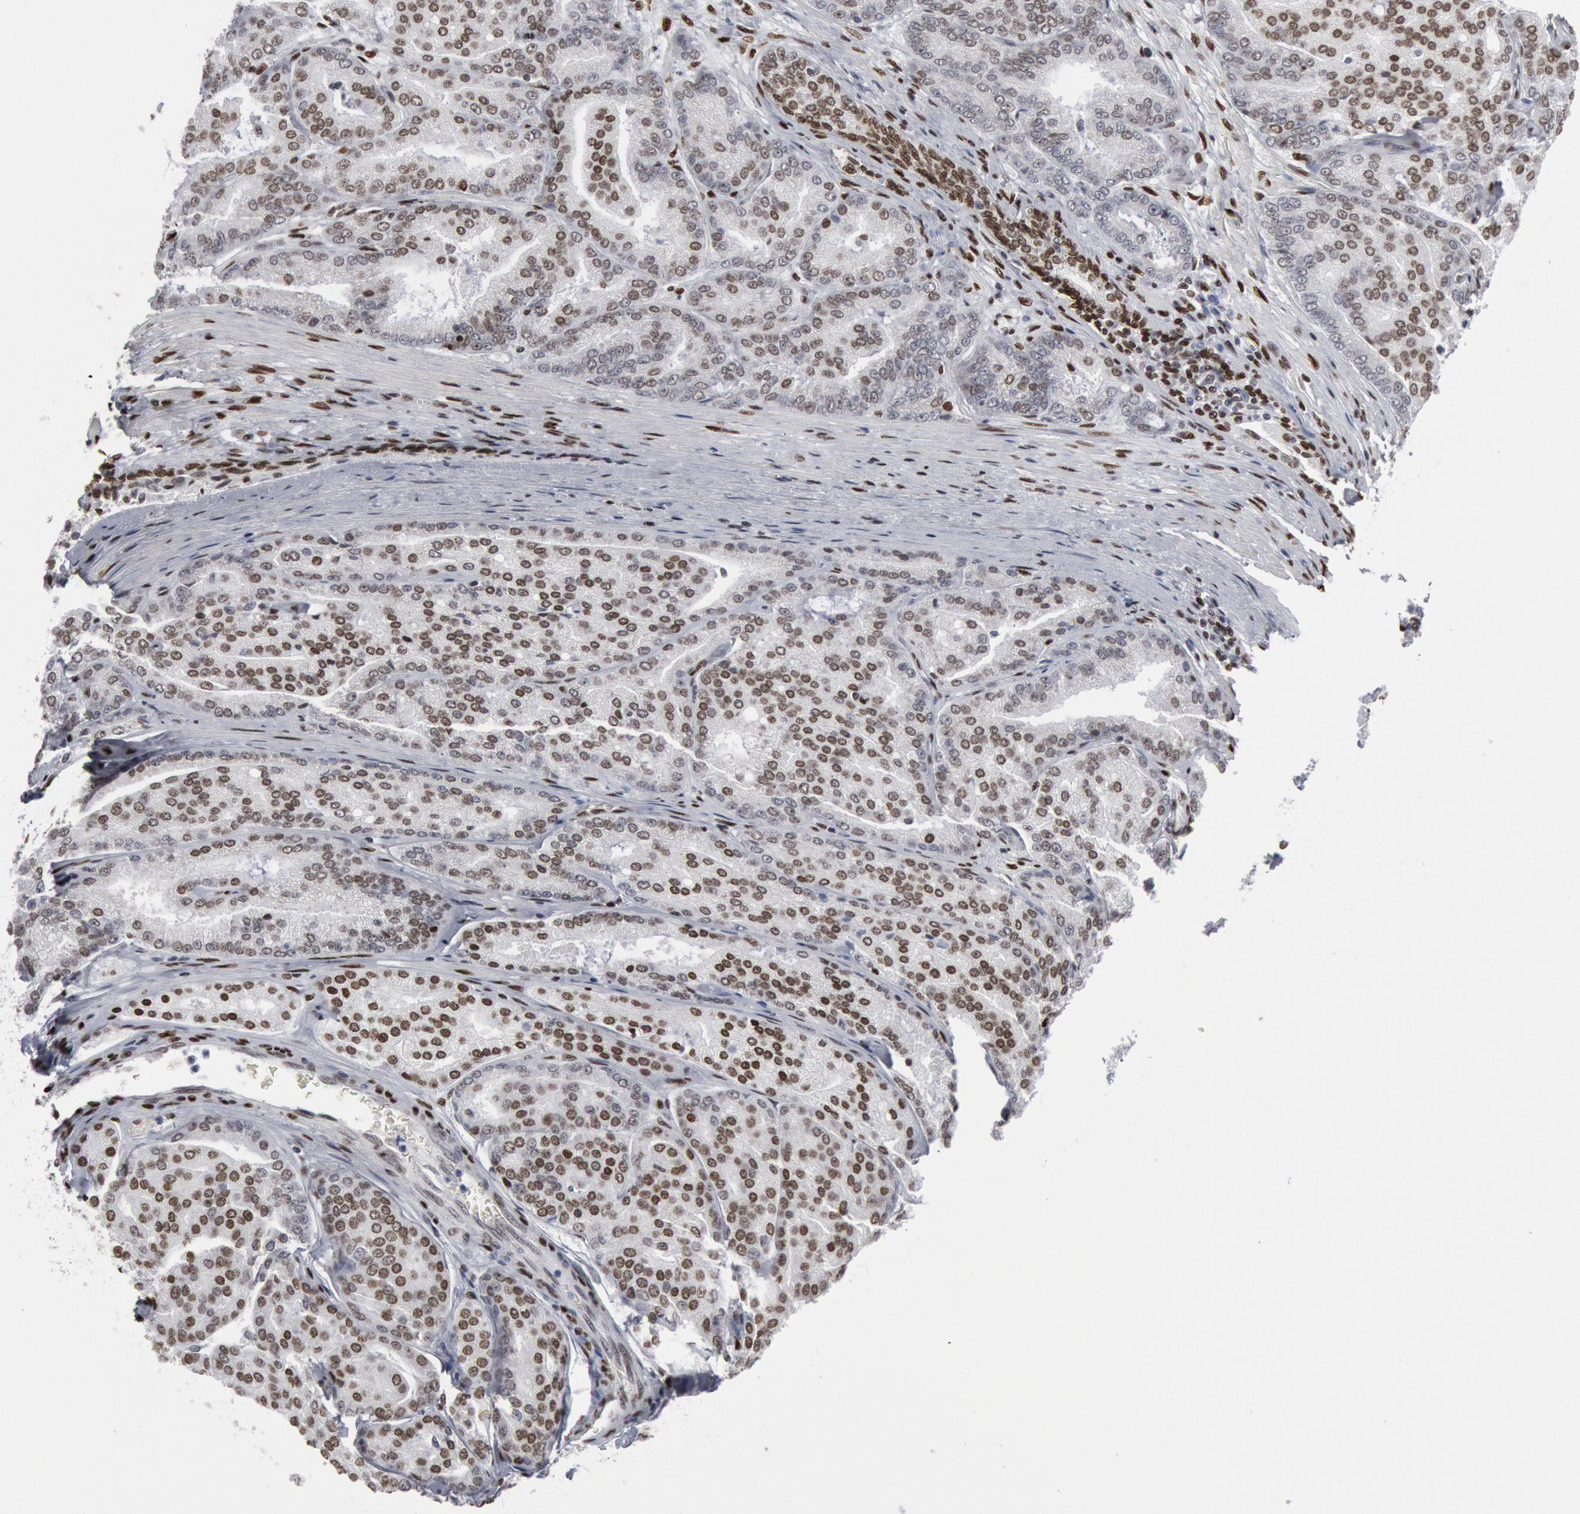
{"staining": {"intensity": "weak", "quantity": ">75%", "location": "nuclear"}, "tissue": "prostate cancer", "cell_type": "Tumor cells", "image_type": "cancer", "snomed": [{"axis": "morphology", "description": "Adenocarcinoma, High grade"}, {"axis": "topography", "description": "Prostate"}], "caption": "Human prostate cancer (high-grade adenocarcinoma) stained with a protein marker reveals weak staining in tumor cells.", "gene": "MECP2", "patient": {"sex": "male", "age": 64}}